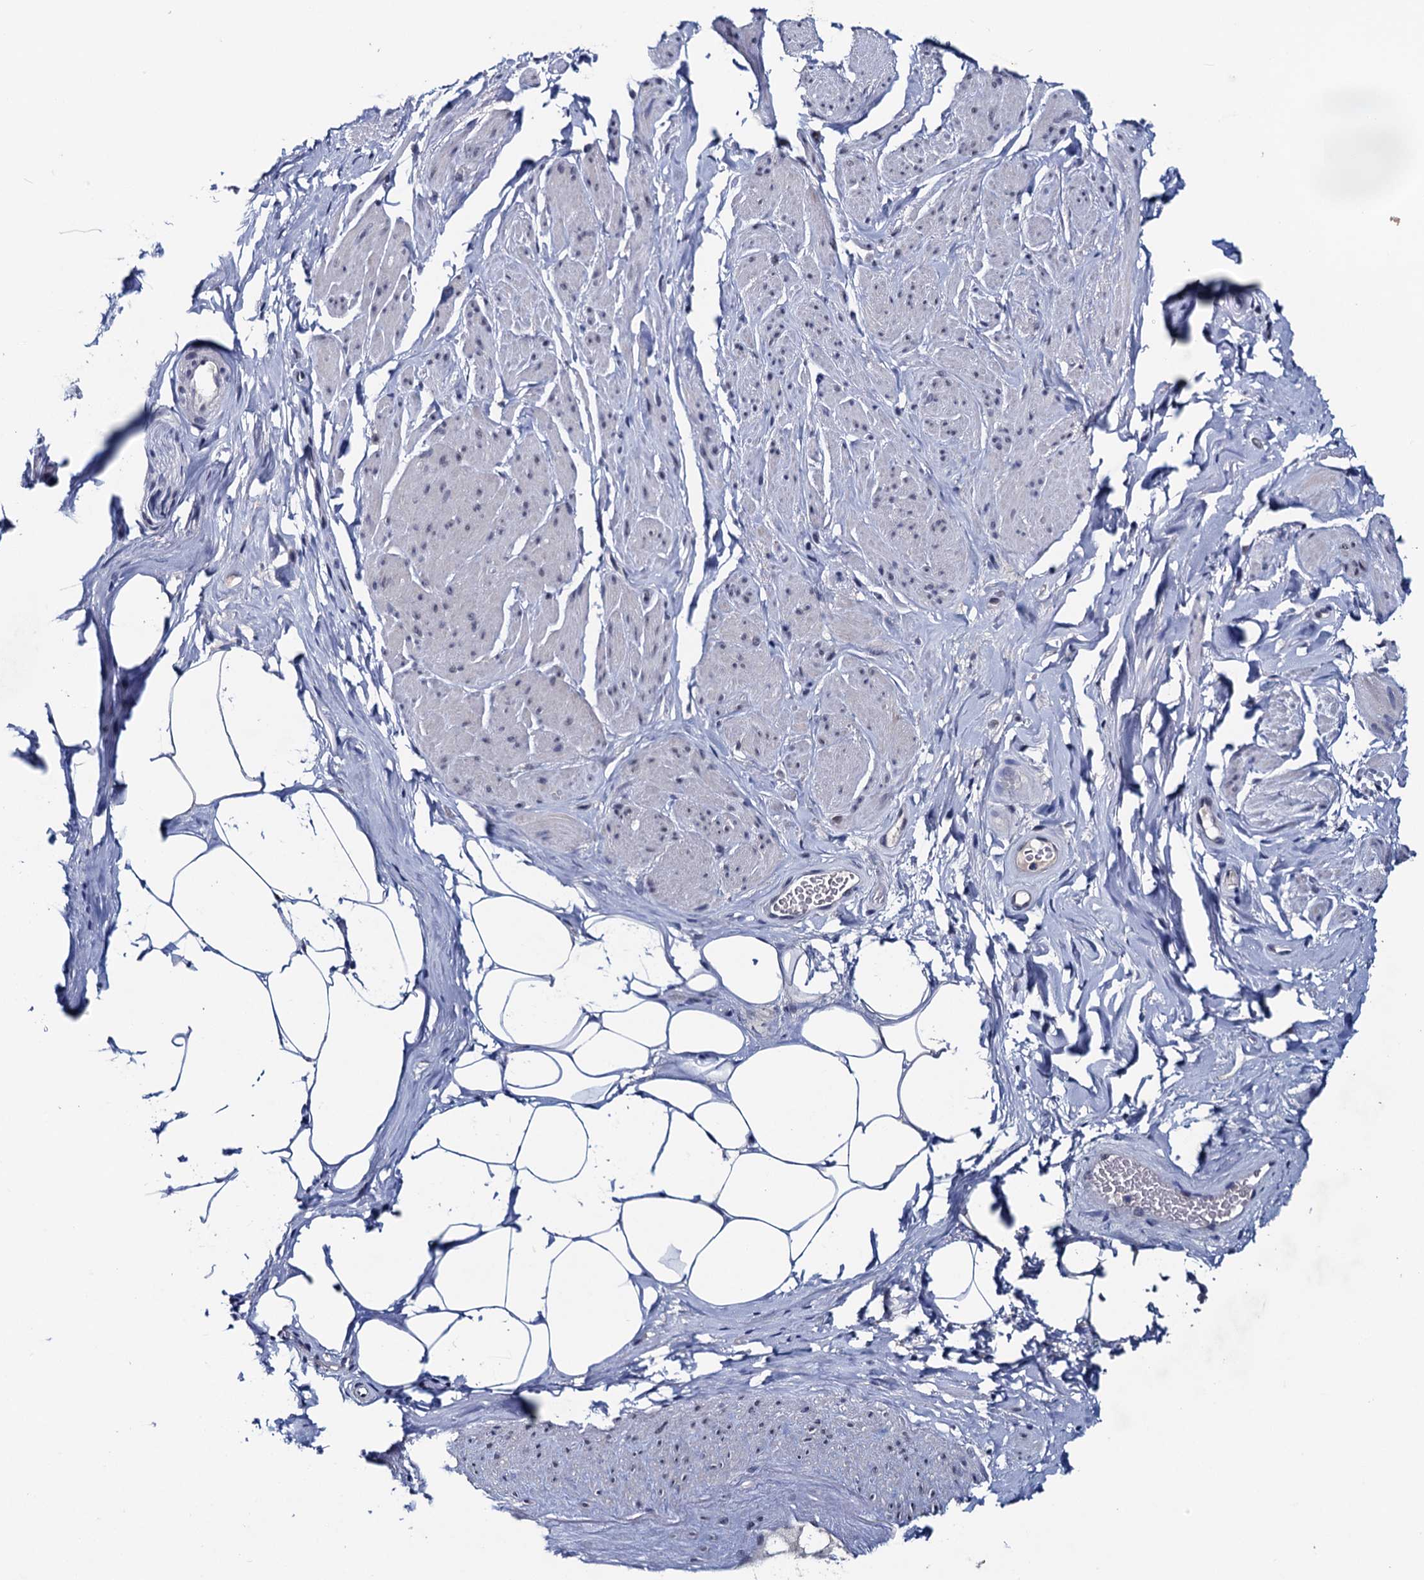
{"staining": {"intensity": "negative", "quantity": "none", "location": "none"}, "tissue": "smooth muscle", "cell_type": "Smooth muscle cells", "image_type": "normal", "snomed": [{"axis": "morphology", "description": "Normal tissue, NOS"}, {"axis": "topography", "description": "Smooth muscle"}, {"axis": "topography", "description": "Peripheral nerve tissue"}], "caption": "An image of human smooth muscle is negative for staining in smooth muscle cells. (DAB (3,3'-diaminobenzidine) immunohistochemistry with hematoxylin counter stain).", "gene": "FNBP4", "patient": {"sex": "male", "age": 69}}